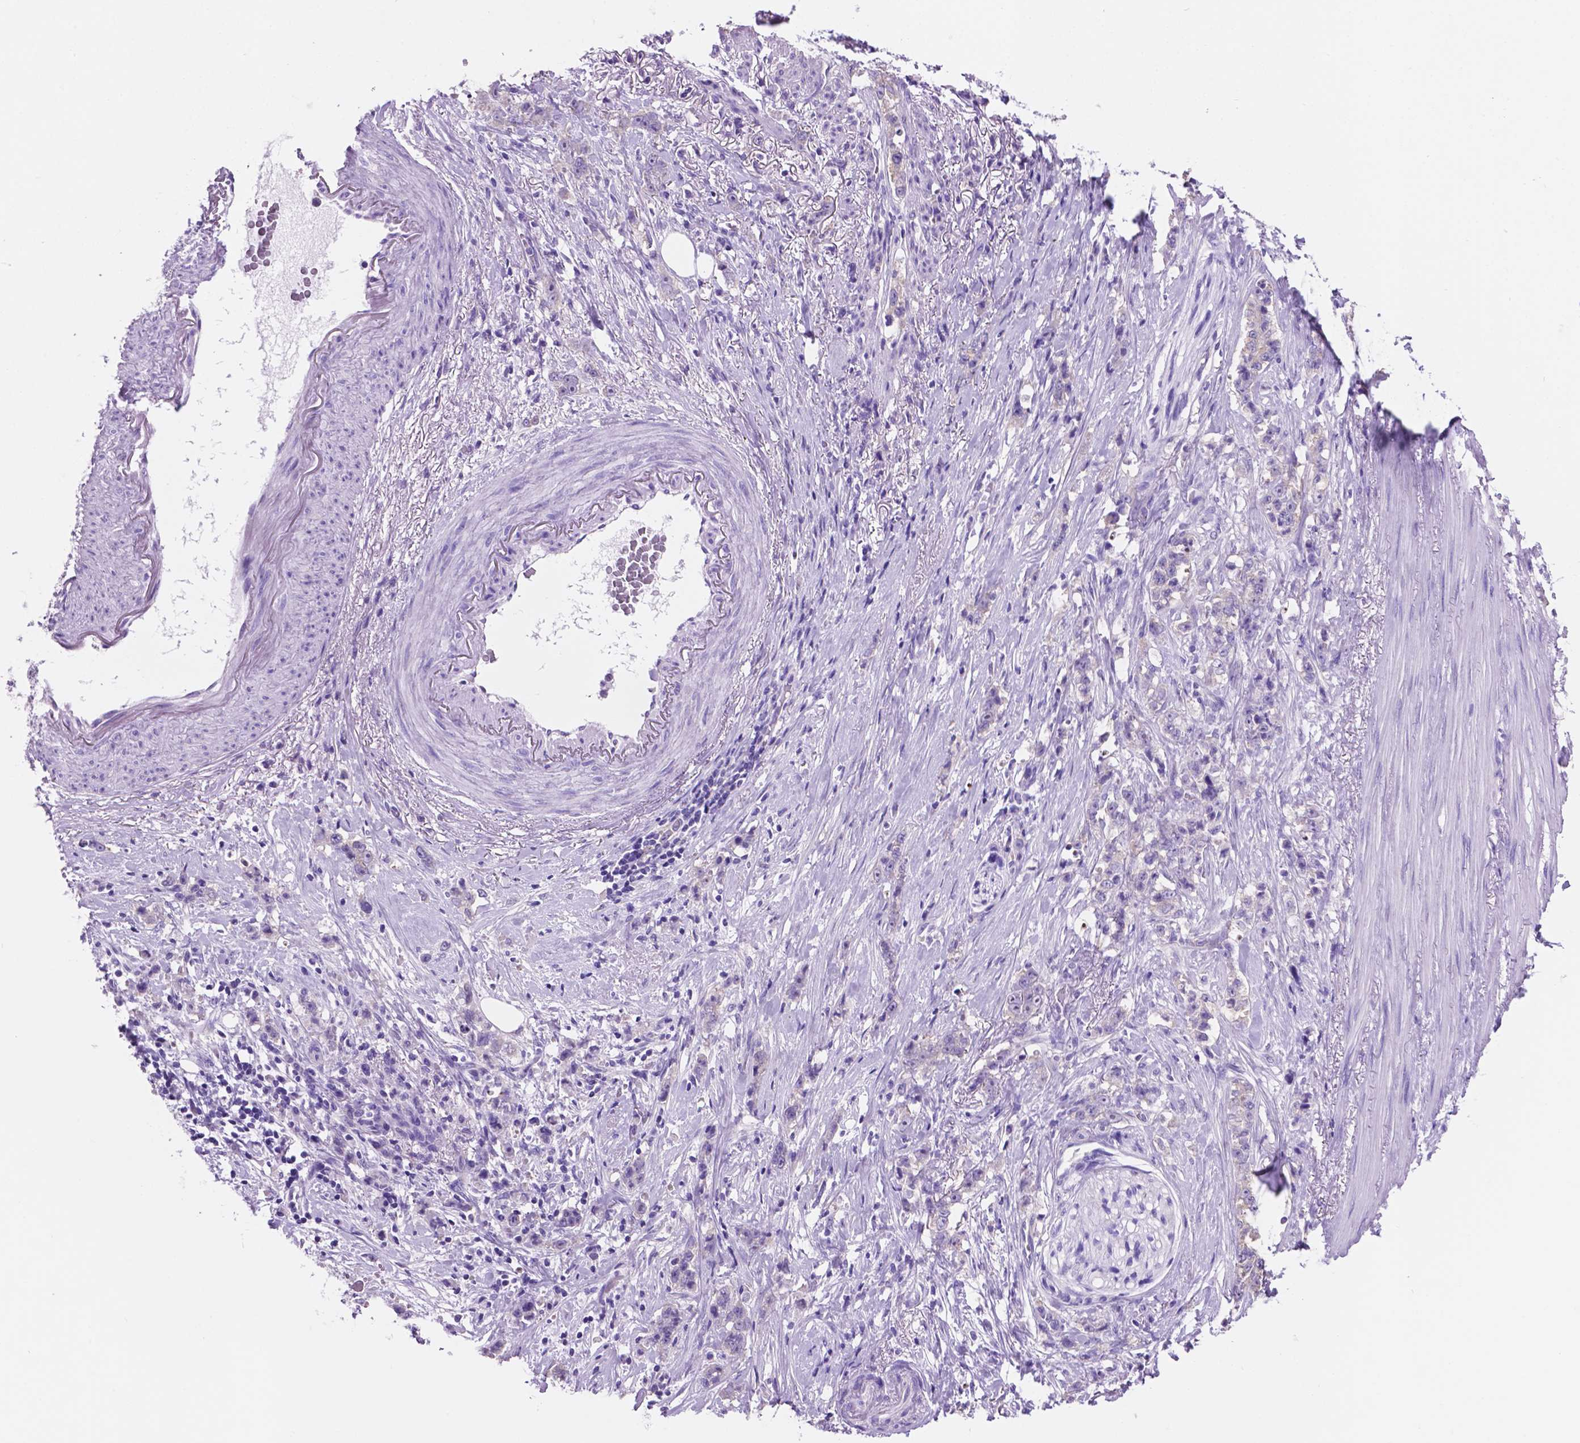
{"staining": {"intensity": "negative", "quantity": "none", "location": "none"}, "tissue": "stomach cancer", "cell_type": "Tumor cells", "image_type": "cancer", "snomed": [{"axis": "morphology", "description": "Adenocarcinoma, NOS"}, {"axis": "topography", "description": "Stomach, lower"}], "caption": "Immunohistochemistry (IHC) of human stomach cancer exhibits no staining in tumor cells.", "gene": "SPDYA", "patient": {"sex": "male", "age": 88}}